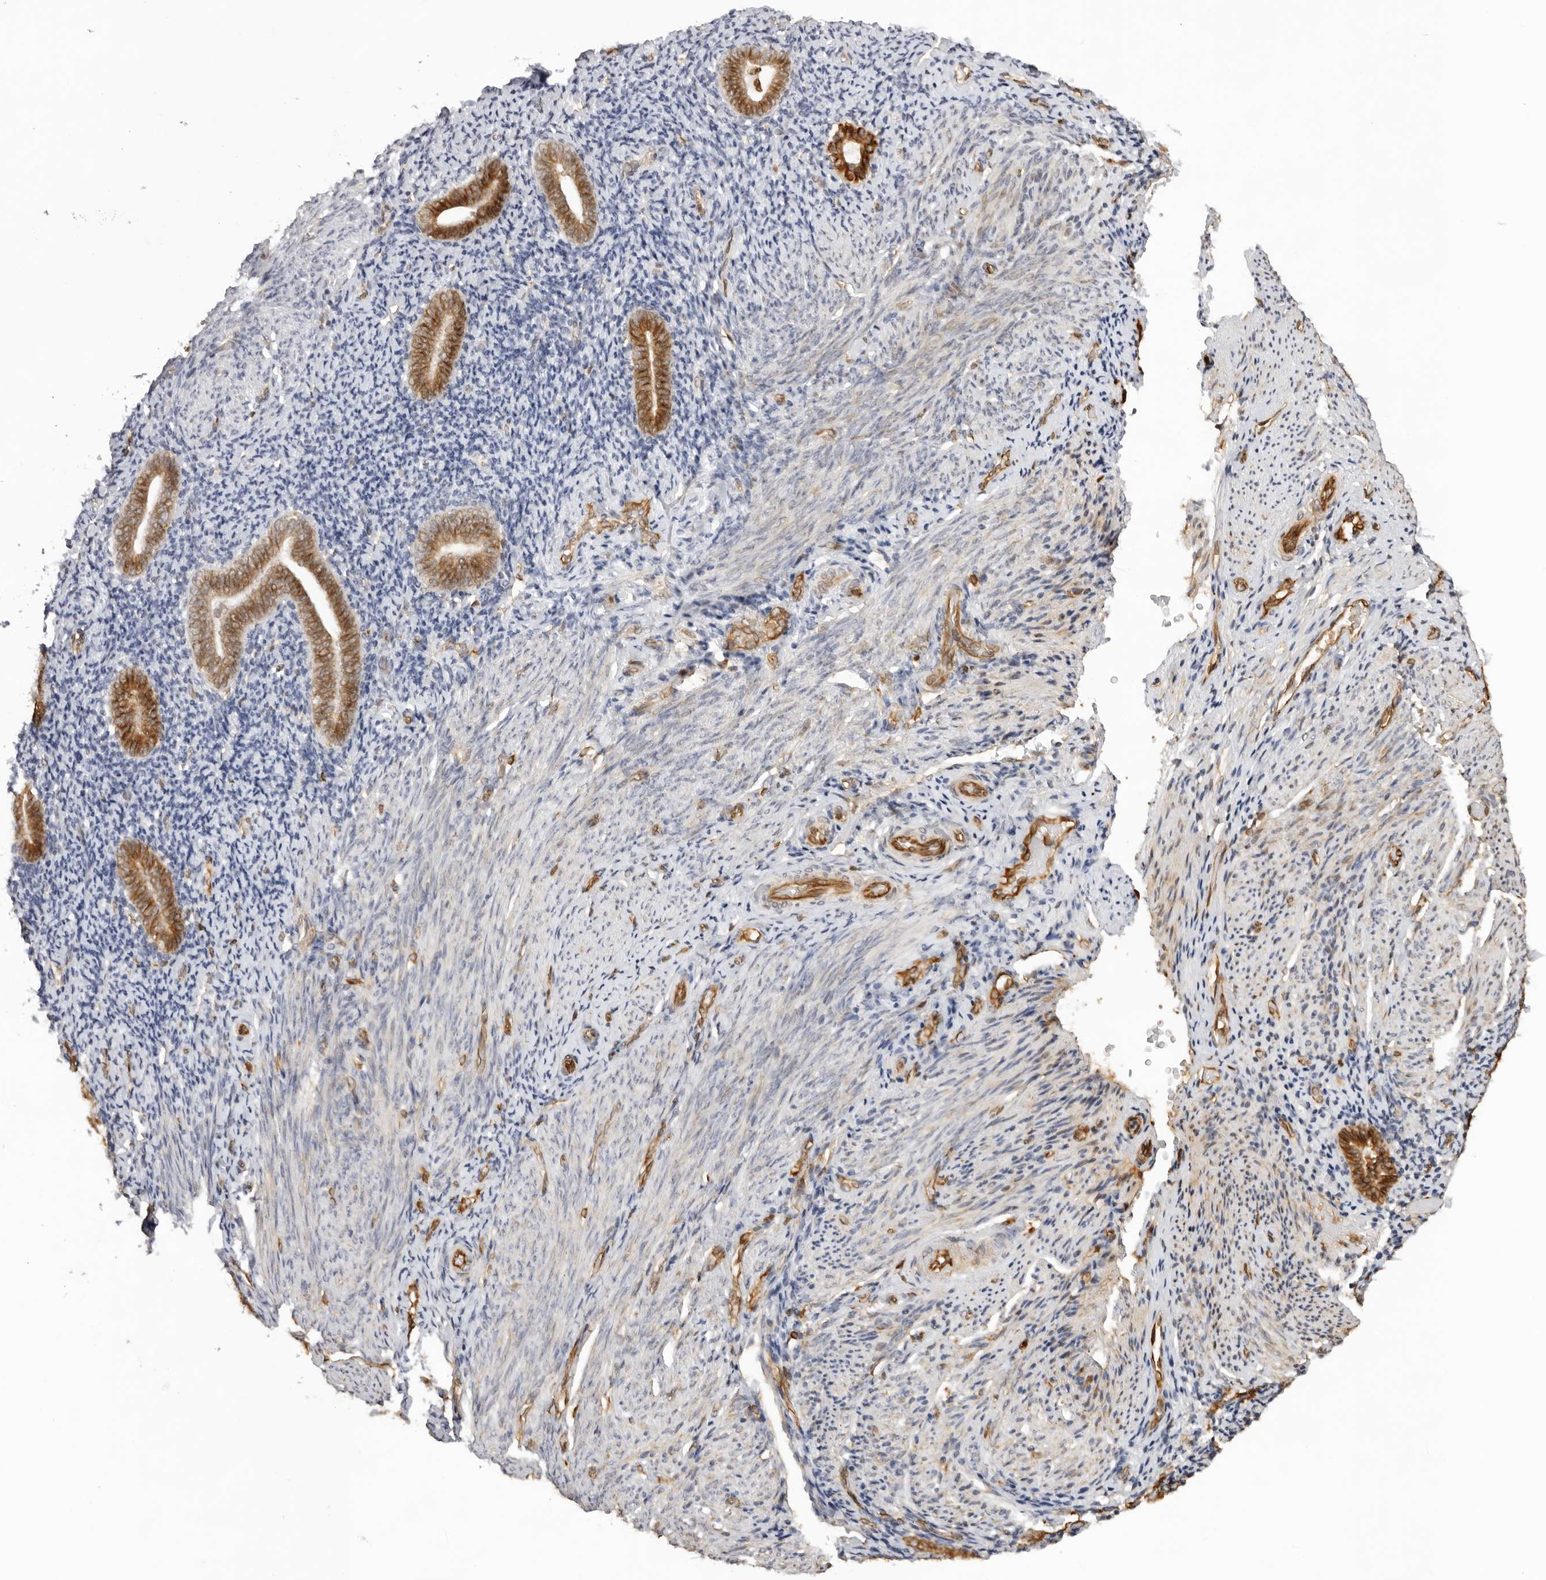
{"staining": {"intensity": "negative", "quantity": "none", "location": "none"}, "tissue": "endometrium", "cell_type": "Cells in endometrial stroma", "image_type": "normal", "snomed": [{"axis": "morphology", "description": "Normal tissue, NOS"}, {"axis": "topography", "description": "Endometrium"}], "caption": "The immunohistochemistry photomicrograph has no significant staining in cells in endometrial stroma of endometrium. The staining was performed using DAB (3,3'-diaminobenzidine) to visualize the protein expression in brown, while the nuclei were stained in blue with hematoxylin (Magnification: 20x).", "gene": "DYNLT5", "patient": {"sex": "female", "age": 51}}